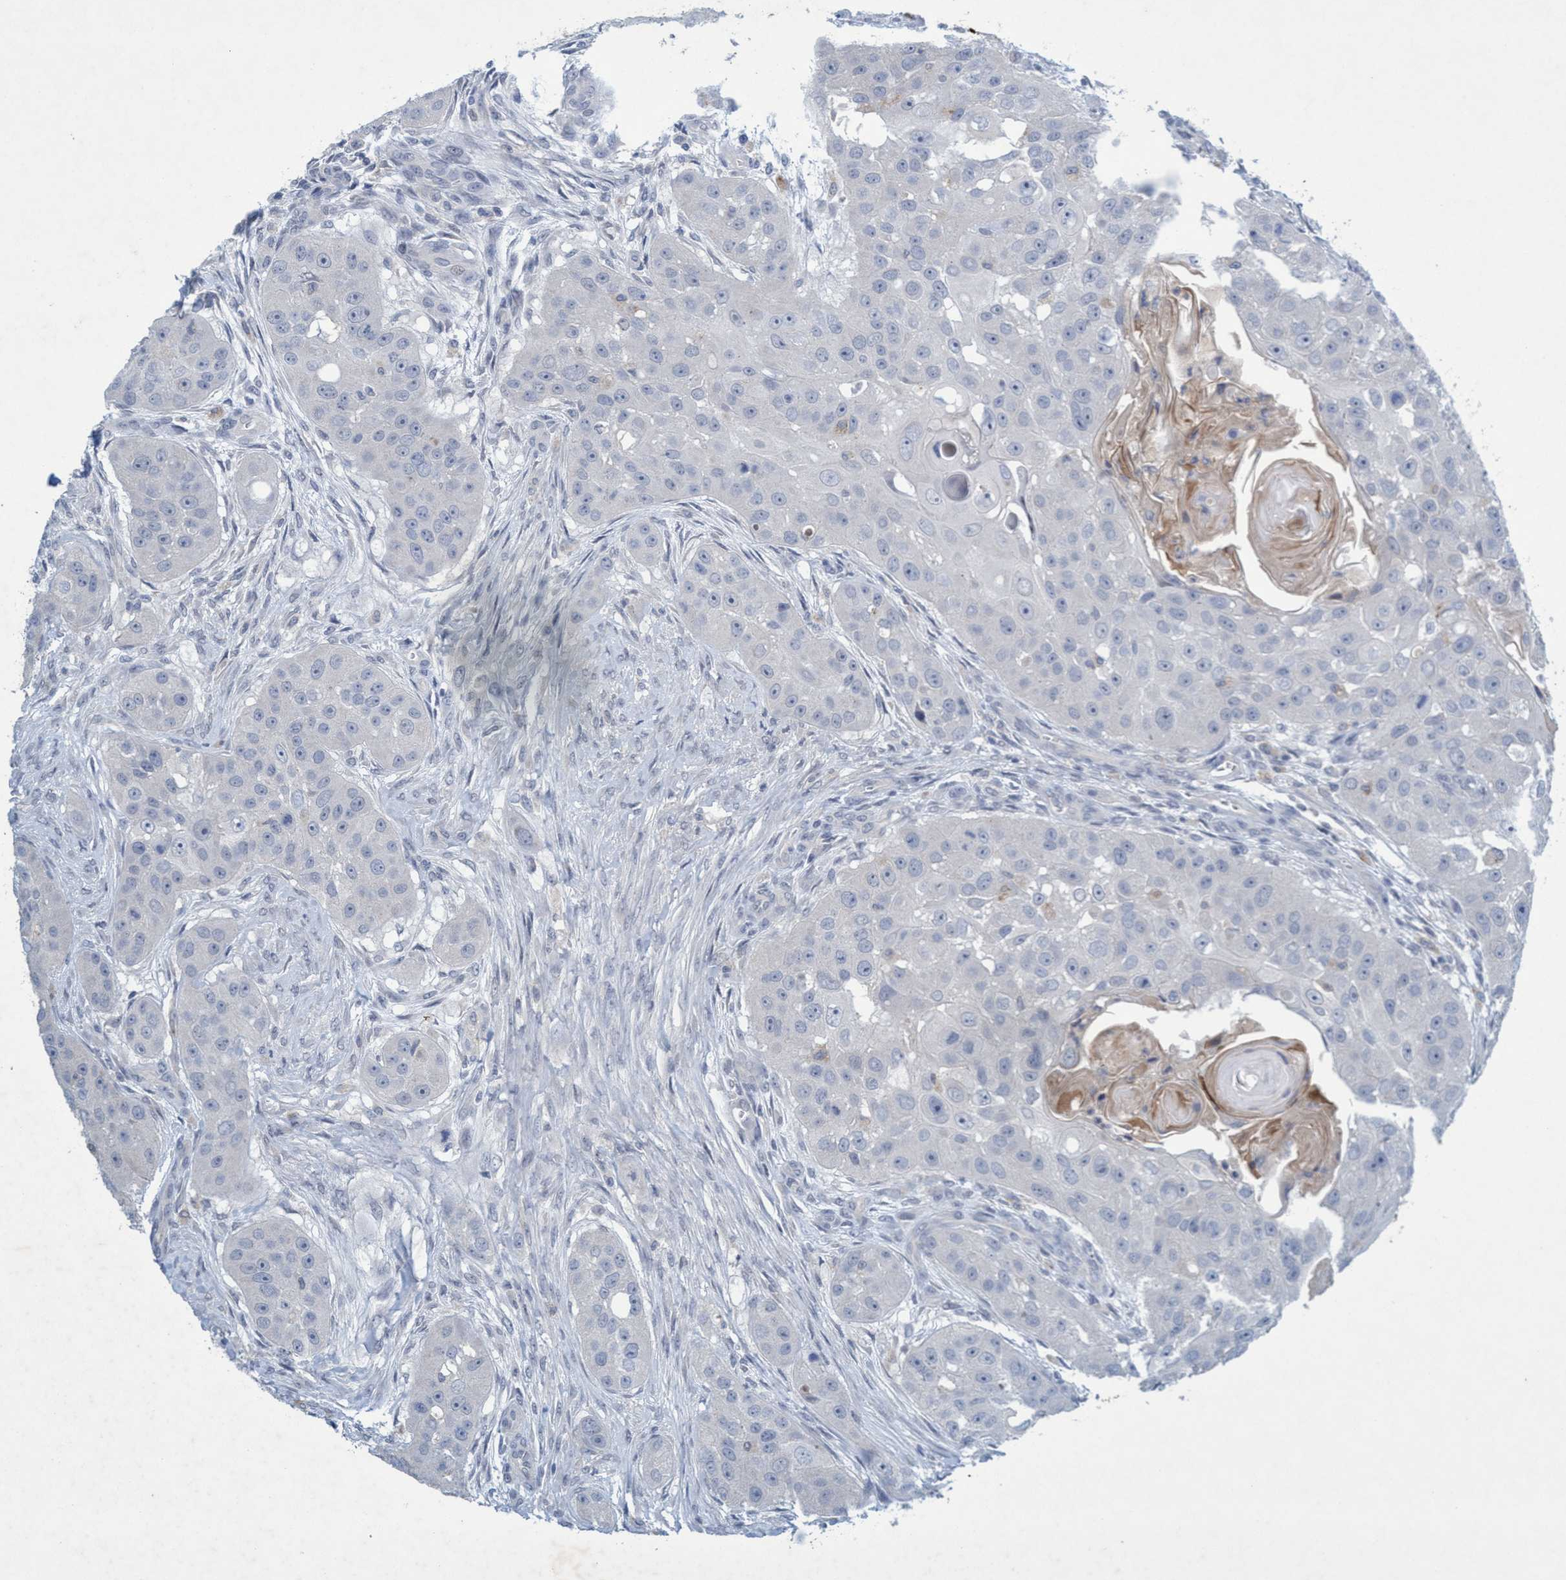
{"staining": {"intensity": "negative", "quantity": "none", "location": "none"}, "tissue": "head and neck cancer", "cell_type": "Tumor cells", "image_type": "cancer", "snomed": [{"axis": "morphology", "description": "Normal tissue, NOS"}, {"axis": "morphology", "description": "Squamous cell carcinoma, NOS"}, {"axis": "topography", "description": "Skeletal muscle"}, {"axis": "topography", "description": "Head-Neck"}], "caption": "Squamous cell carcinoma (head and neck) was stained to show a protein in brown. There is no significant positivity in tumor cells.", "gene": "RNF208", "patient": {"sex": "male", "age": 51}}